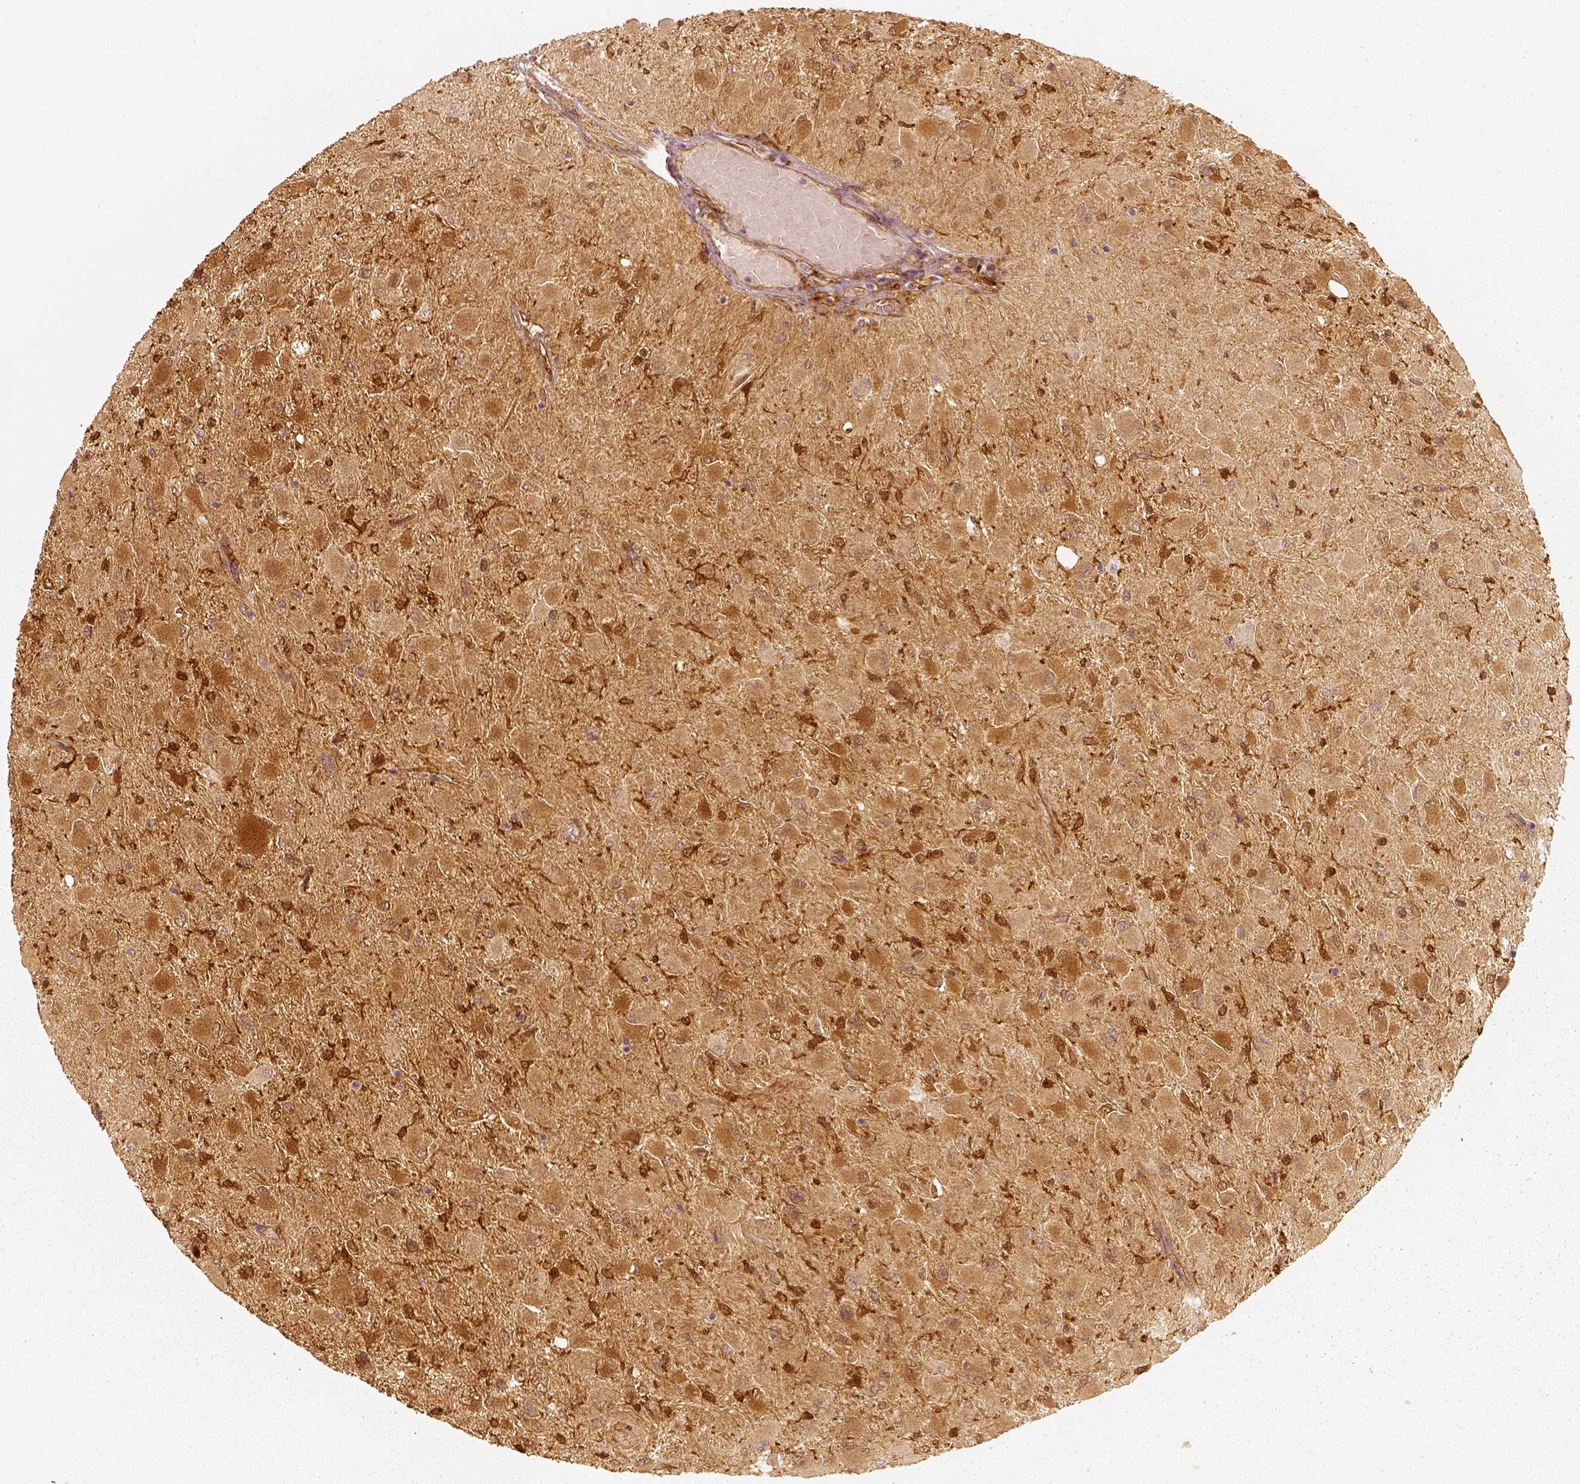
{"staining": {"intensity": "moderate", "quantity": ">75%", "location": "cytoplasmic/membranous"}, "tissue": "glioma", "cell_type": "Tumor cells", "image_type": "cancer", "snomed": [{"axis": "morphology", "description": "Glioma, malignant, High grade"}, {"axis": "topography", "description": "Cerebral cortex"}], "caption": "This is a histology image of IHC staining of malignant glioma (high-grade), which shows moderate expression in the cytoplasmic/membranous of tumor cells.", "gene": "FSCN1", "patient": {"sex": "female", "age": 36}}